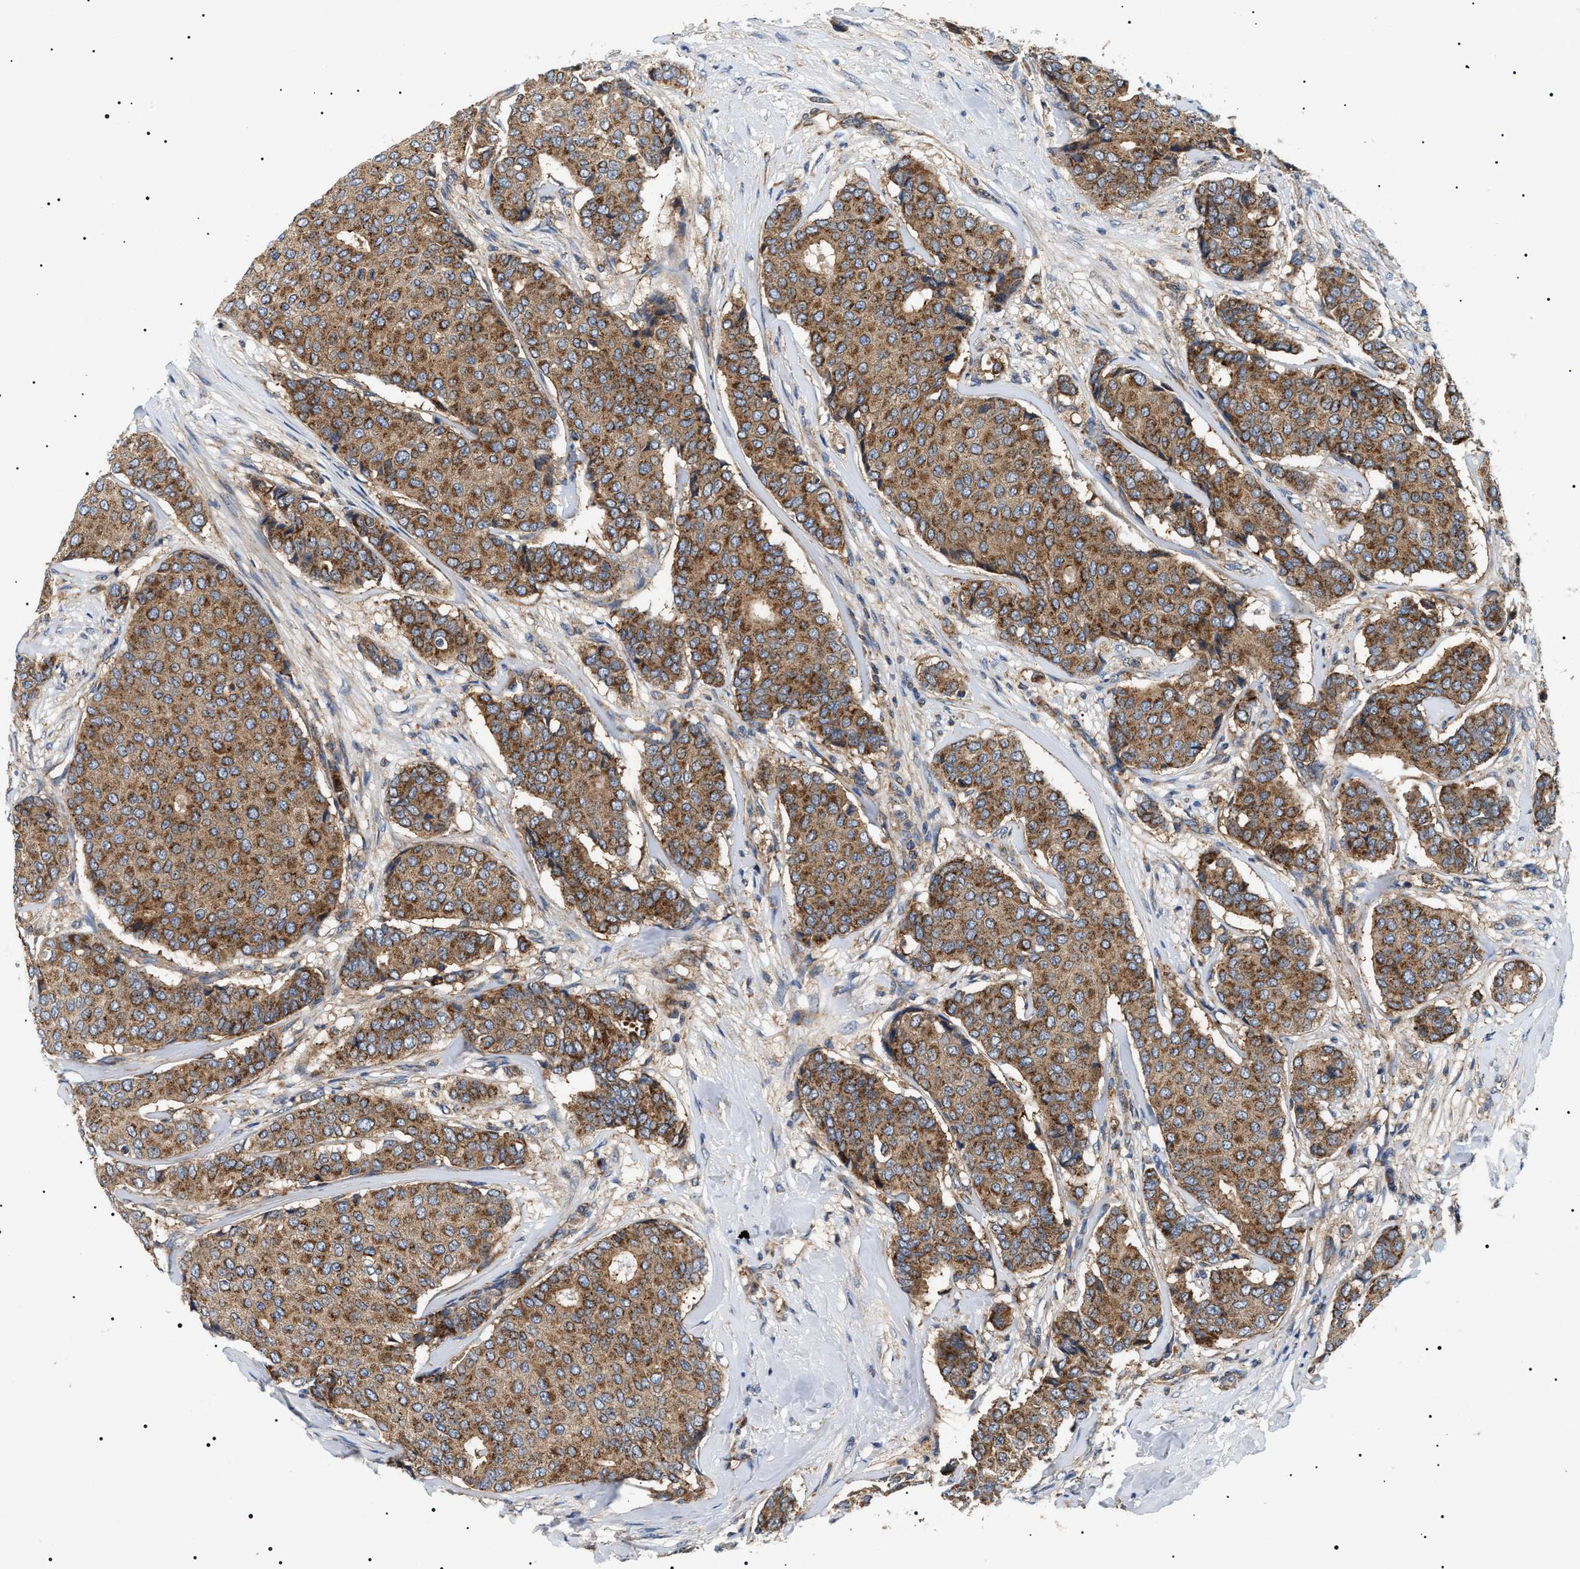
{"staining": {"intensity": "moderate", "quantity": ">75%", "location": "cytoplasmic/membranous"}, "tissue": "breast cancer", "cell_type": "Tumor cells", "image_type": "cancer", "snomed": [{"axis": "morphology", "description": "Duct carcinoma"}, {"axis": "topography", "description": "Breast"}], "caption": "Breast invasive ductal carcinoma was stained to show a protein in brown. There is medium levels of moderate cytoplasmic/membranous staining in about >75% of tumor cells.", "gene": "OXSM", "patient": {"sex": "female", "age": 75}}